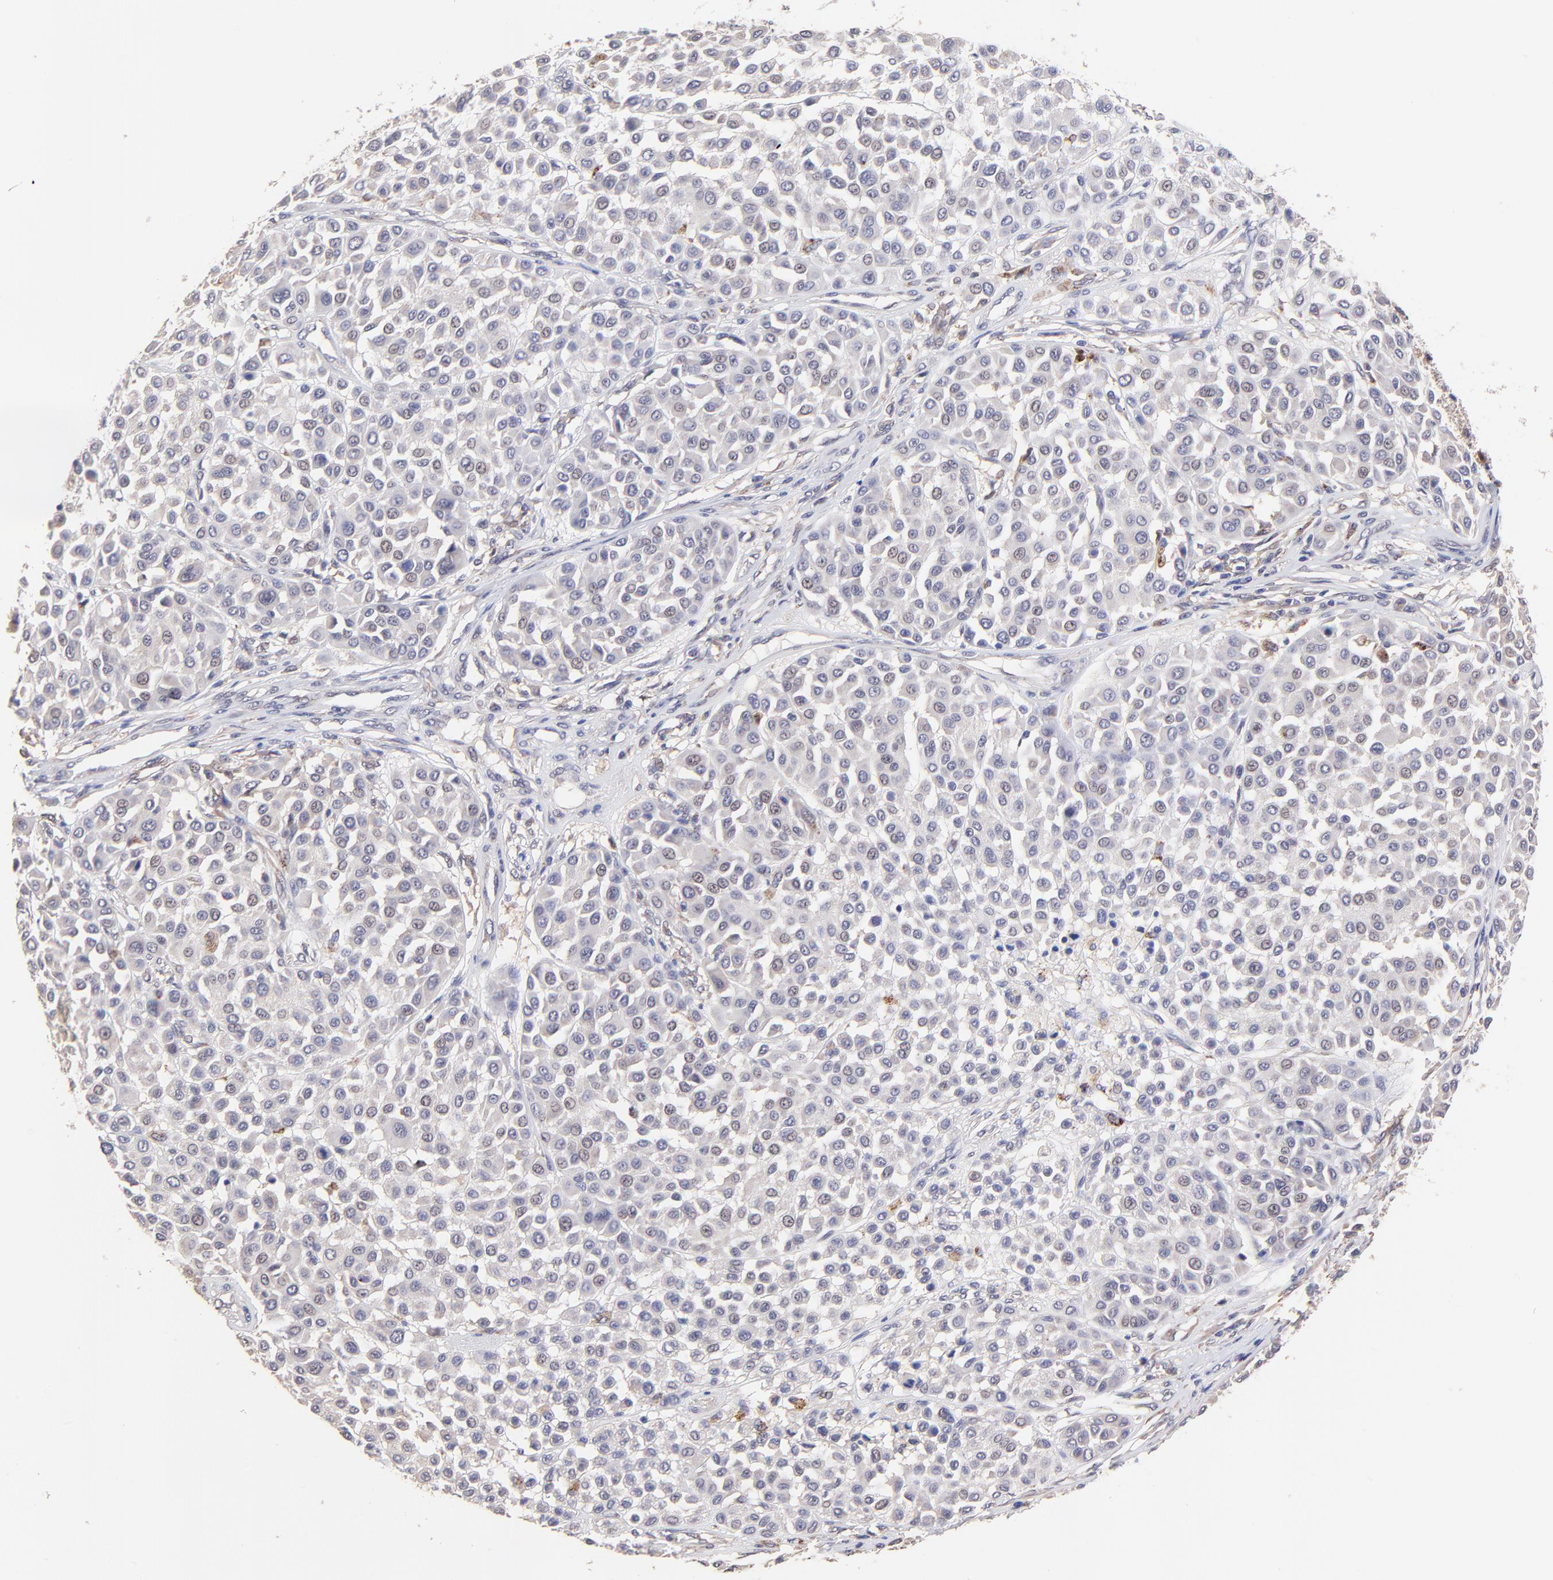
{"staining": {"intensity": "weak", "quantity": "<25%", "location": "cytoplasmic/membranous"}, "tissue": "melanoma", "cell_type": "Tumor cells", "image_type": "cancer", "snomed": [{"axis": "morphology", "description": "Malignant melanoma, Metastatic site"}, {"axis": "topography", "description": "Soft tissue"}], "caption": "An immunohistochemistry image of malignant melanoma (metastatic site) is shown. There is no staining in tumor cells of malignant melanoma (metastatic site).", "gene": "ZNF747", "patient": {"sex": "male", "age": 41}}